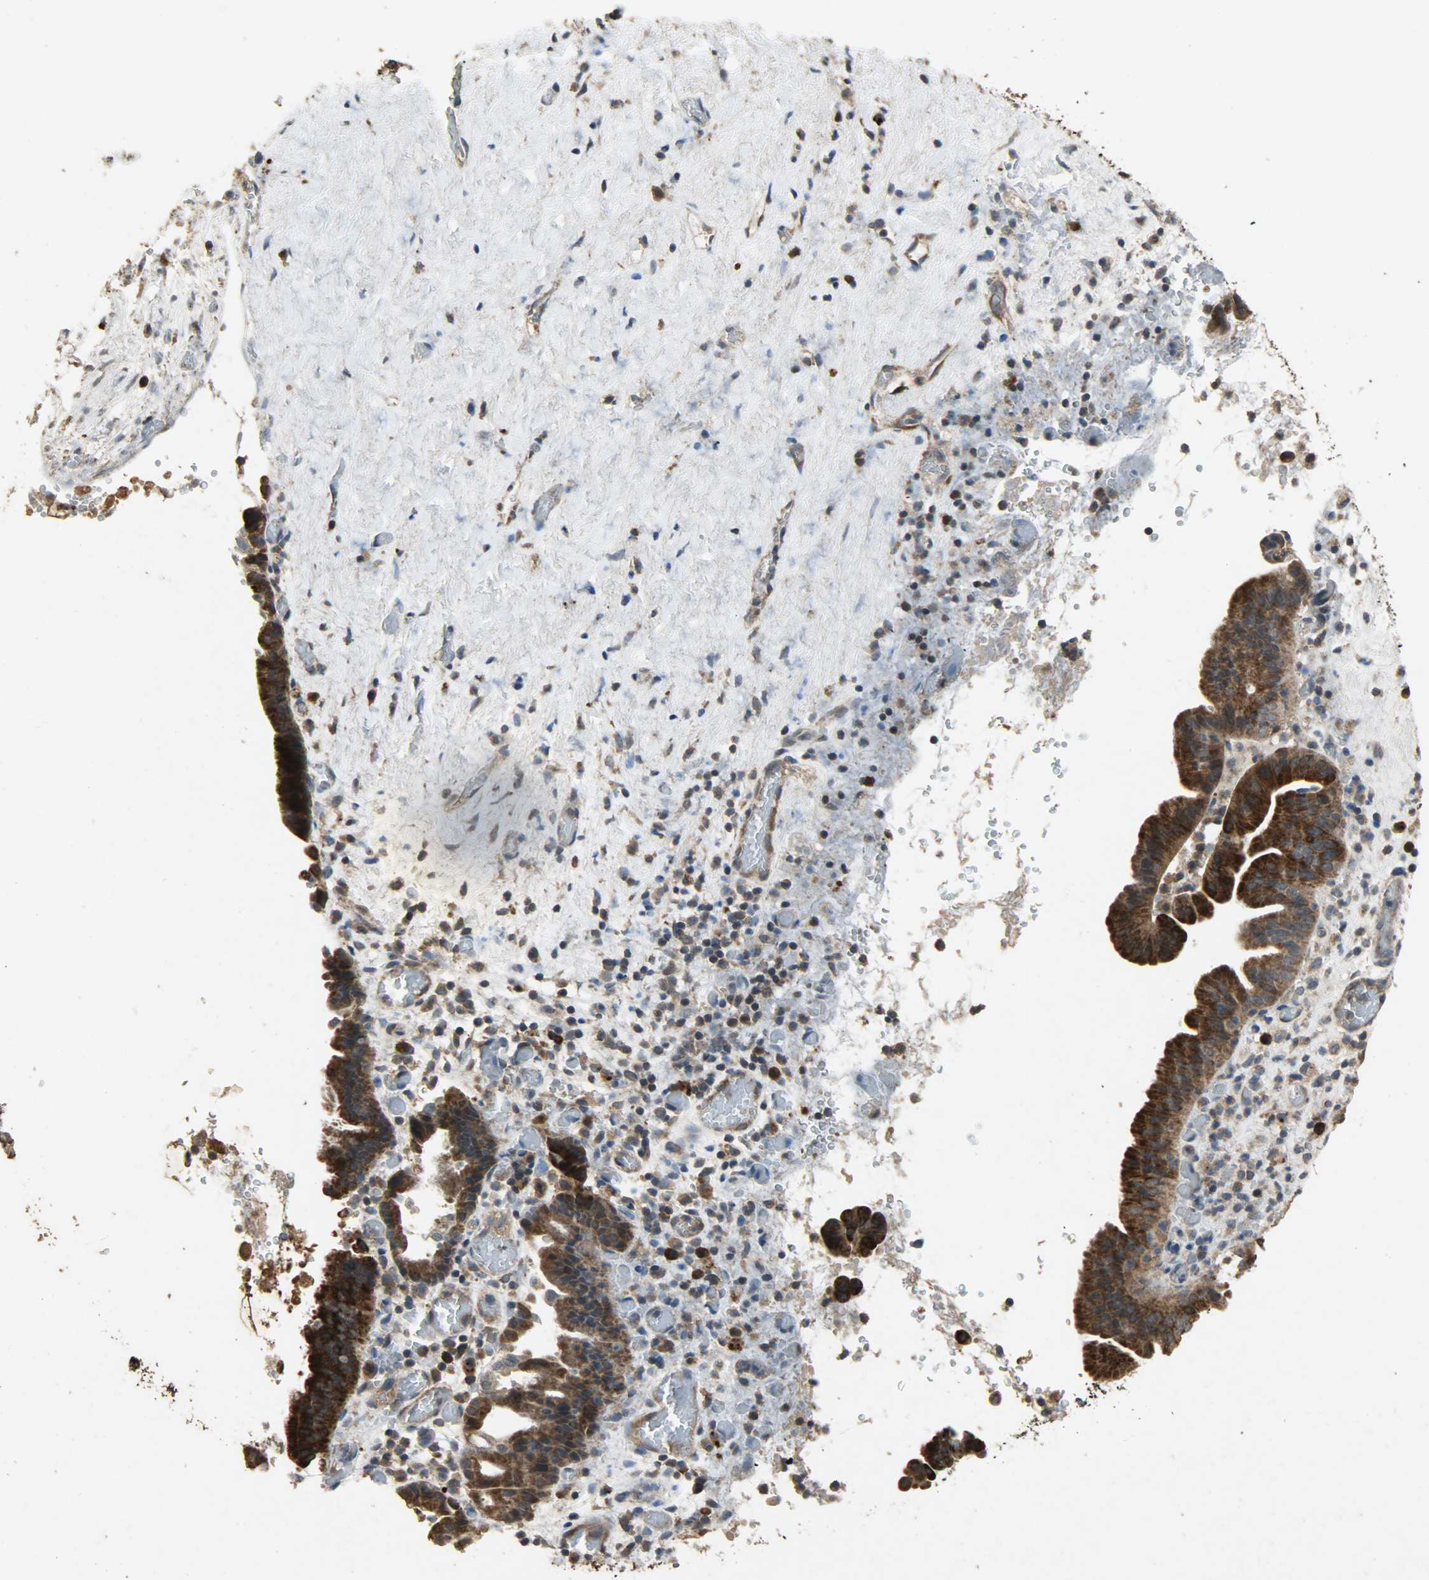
{"staining": {"intensity": "moderate", "quantity": ">75%", "location": "cytoplasmic/membranous"}, "tissue": "liver cancer", "cell_type": "Tumor cells", "image_type": "cancer", "snomed": [{"axis": "morphology", "description": "Cholangiocarcinoma"}, {"axis": "topography", "description": "Liver"}], "caption": "IHC of human liver cancer (cholangiocarcinoma) displays medium levels of moderate cytoplasmic/membranous staining in about >75% of tumor cells.", "gene": "CDKN2C", "patient": {"sex": "male", "age": 58}}